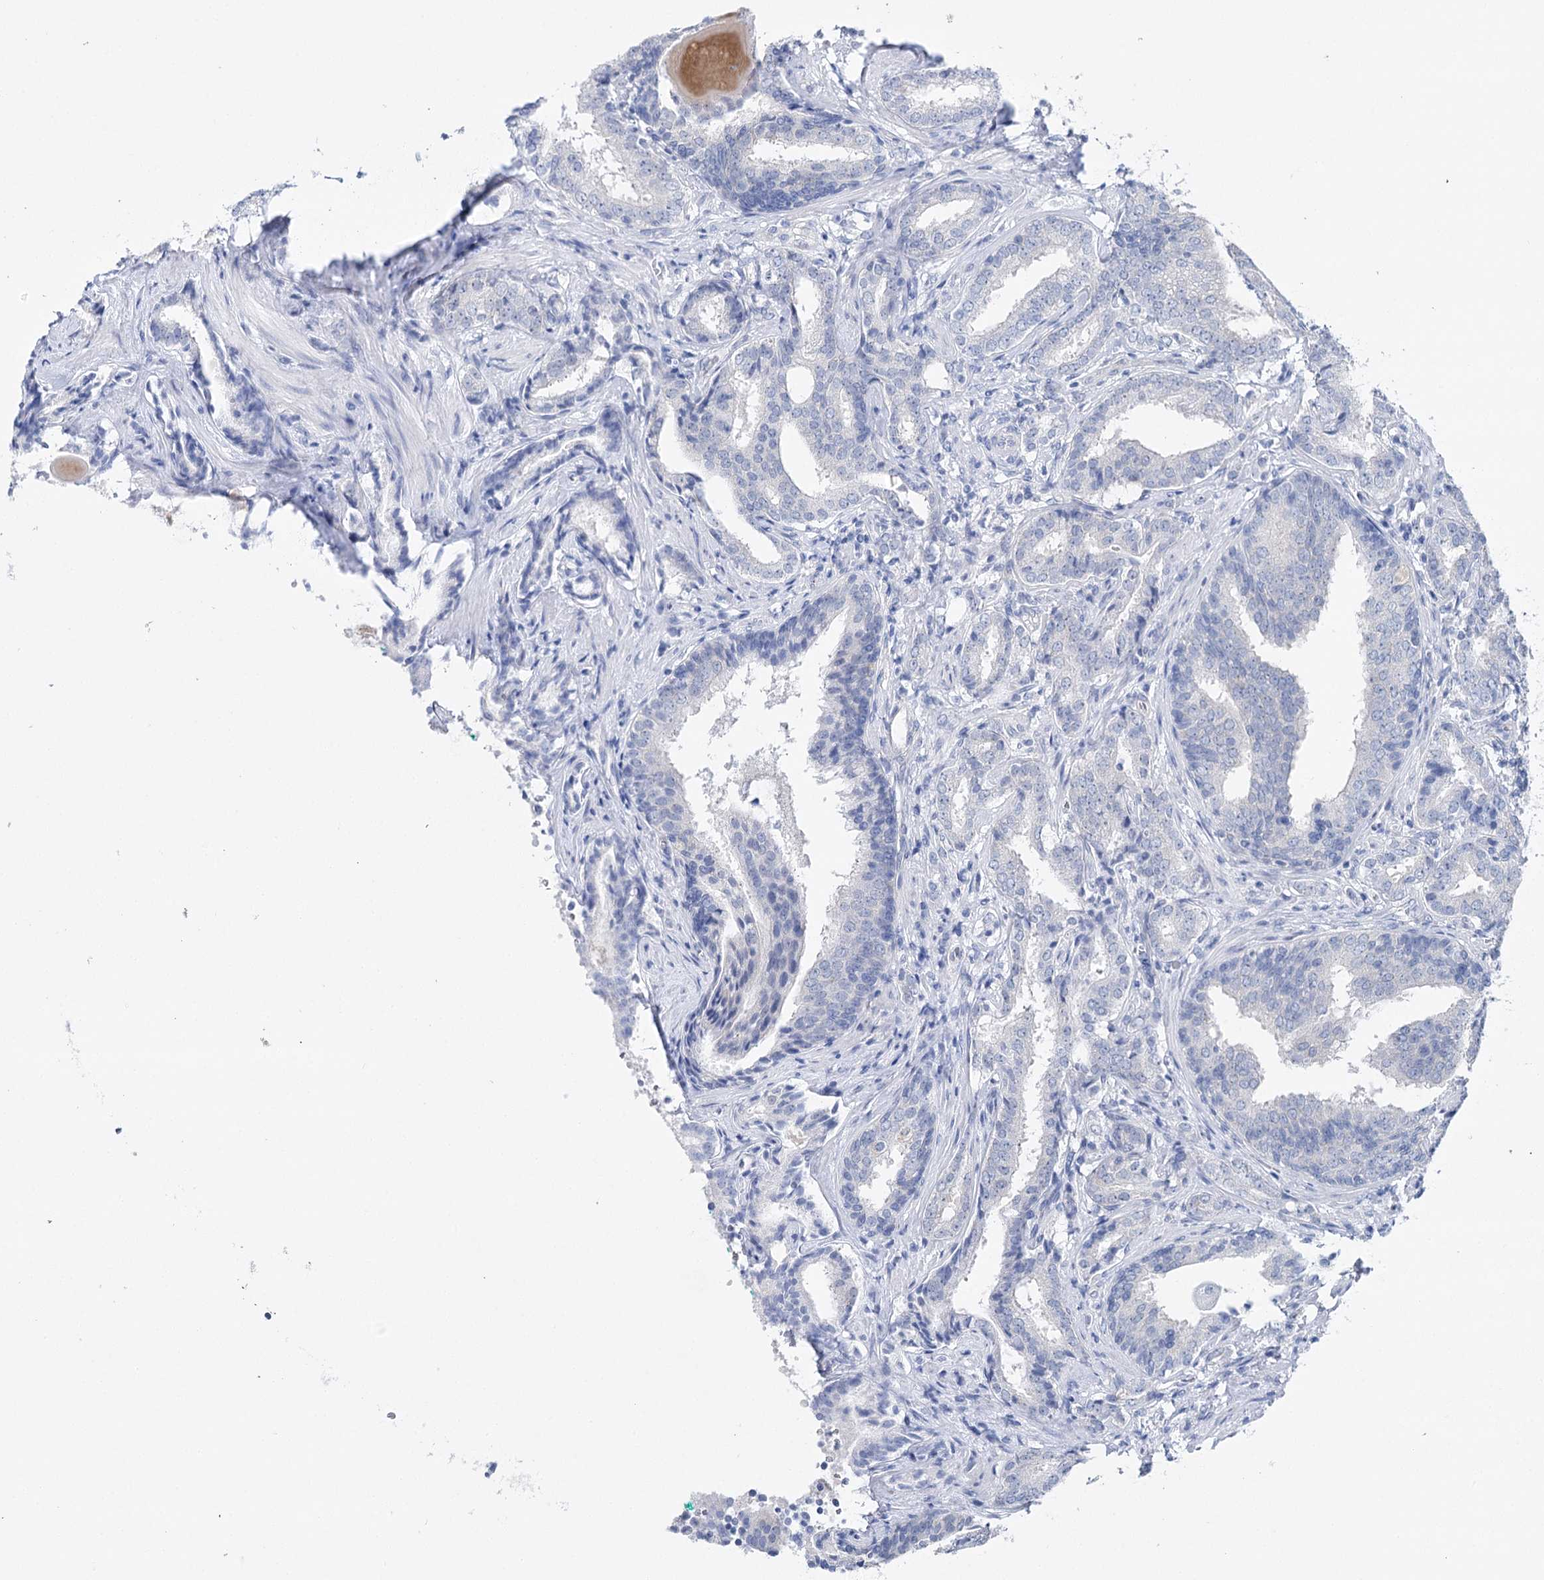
{"staining": {"intensity": "negative", "quantity": "none", "location": "none"}, "tissue": "prostate cancer", "cell_type": "Tumor cells", "image_type": "cancer", "snomed": [{"axis": "morphology", "description": "Adenocarcinoma, High grade"}, {"axis": "topography", "description": "Prostate"}], "caption": "Immunohistochemistry (IHC) photomicrograph of human prostate adenocarcinoma (high-grade) stained for a protein (brown), which reveals no positivity in tumor cells.", "gene": "CSN3", "patient": {"sex": "male", "age": 63}}